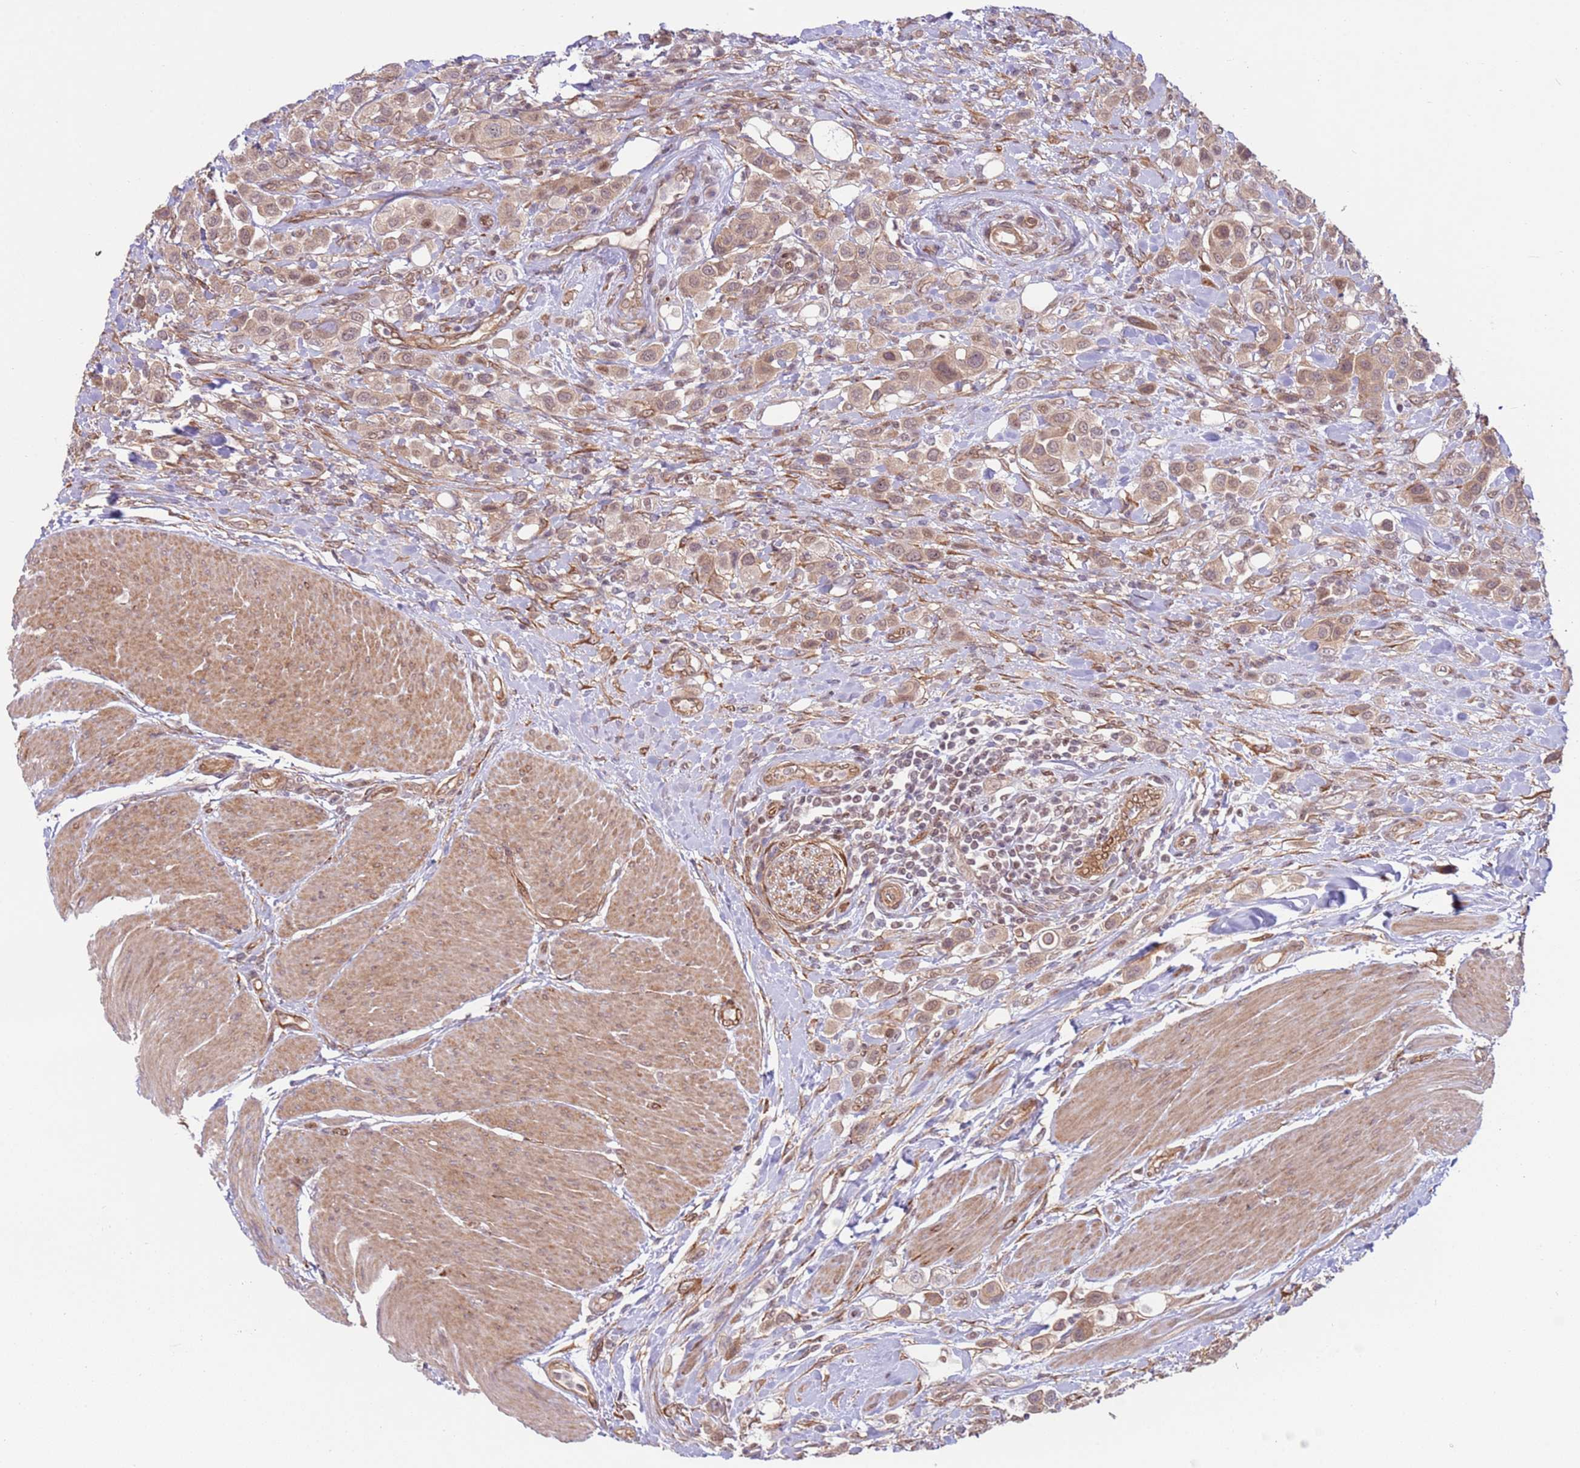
{"staining": {"intensity": "moderate", "quantity": ">75%", "location": "cytoplasmic/membranous"}, "tissue": "urothelial cancer", "cell_type": "Tumor cells", "image_type": "cancer", "snomed": [{"axis": "morphology", "description": "Urothelial carcinoma, High grade"}, {"axis": "topography", "description": "Urinary bladder"}], "caption": "High-grade urothelial carcinoma was stained to show a protein in brown. There is medium levels of moderate cytoplasmic/membranous staining in about >75% of tumor cells.", "gene": "DCAF4", "patient": {"sex": "male", "age": 50}}